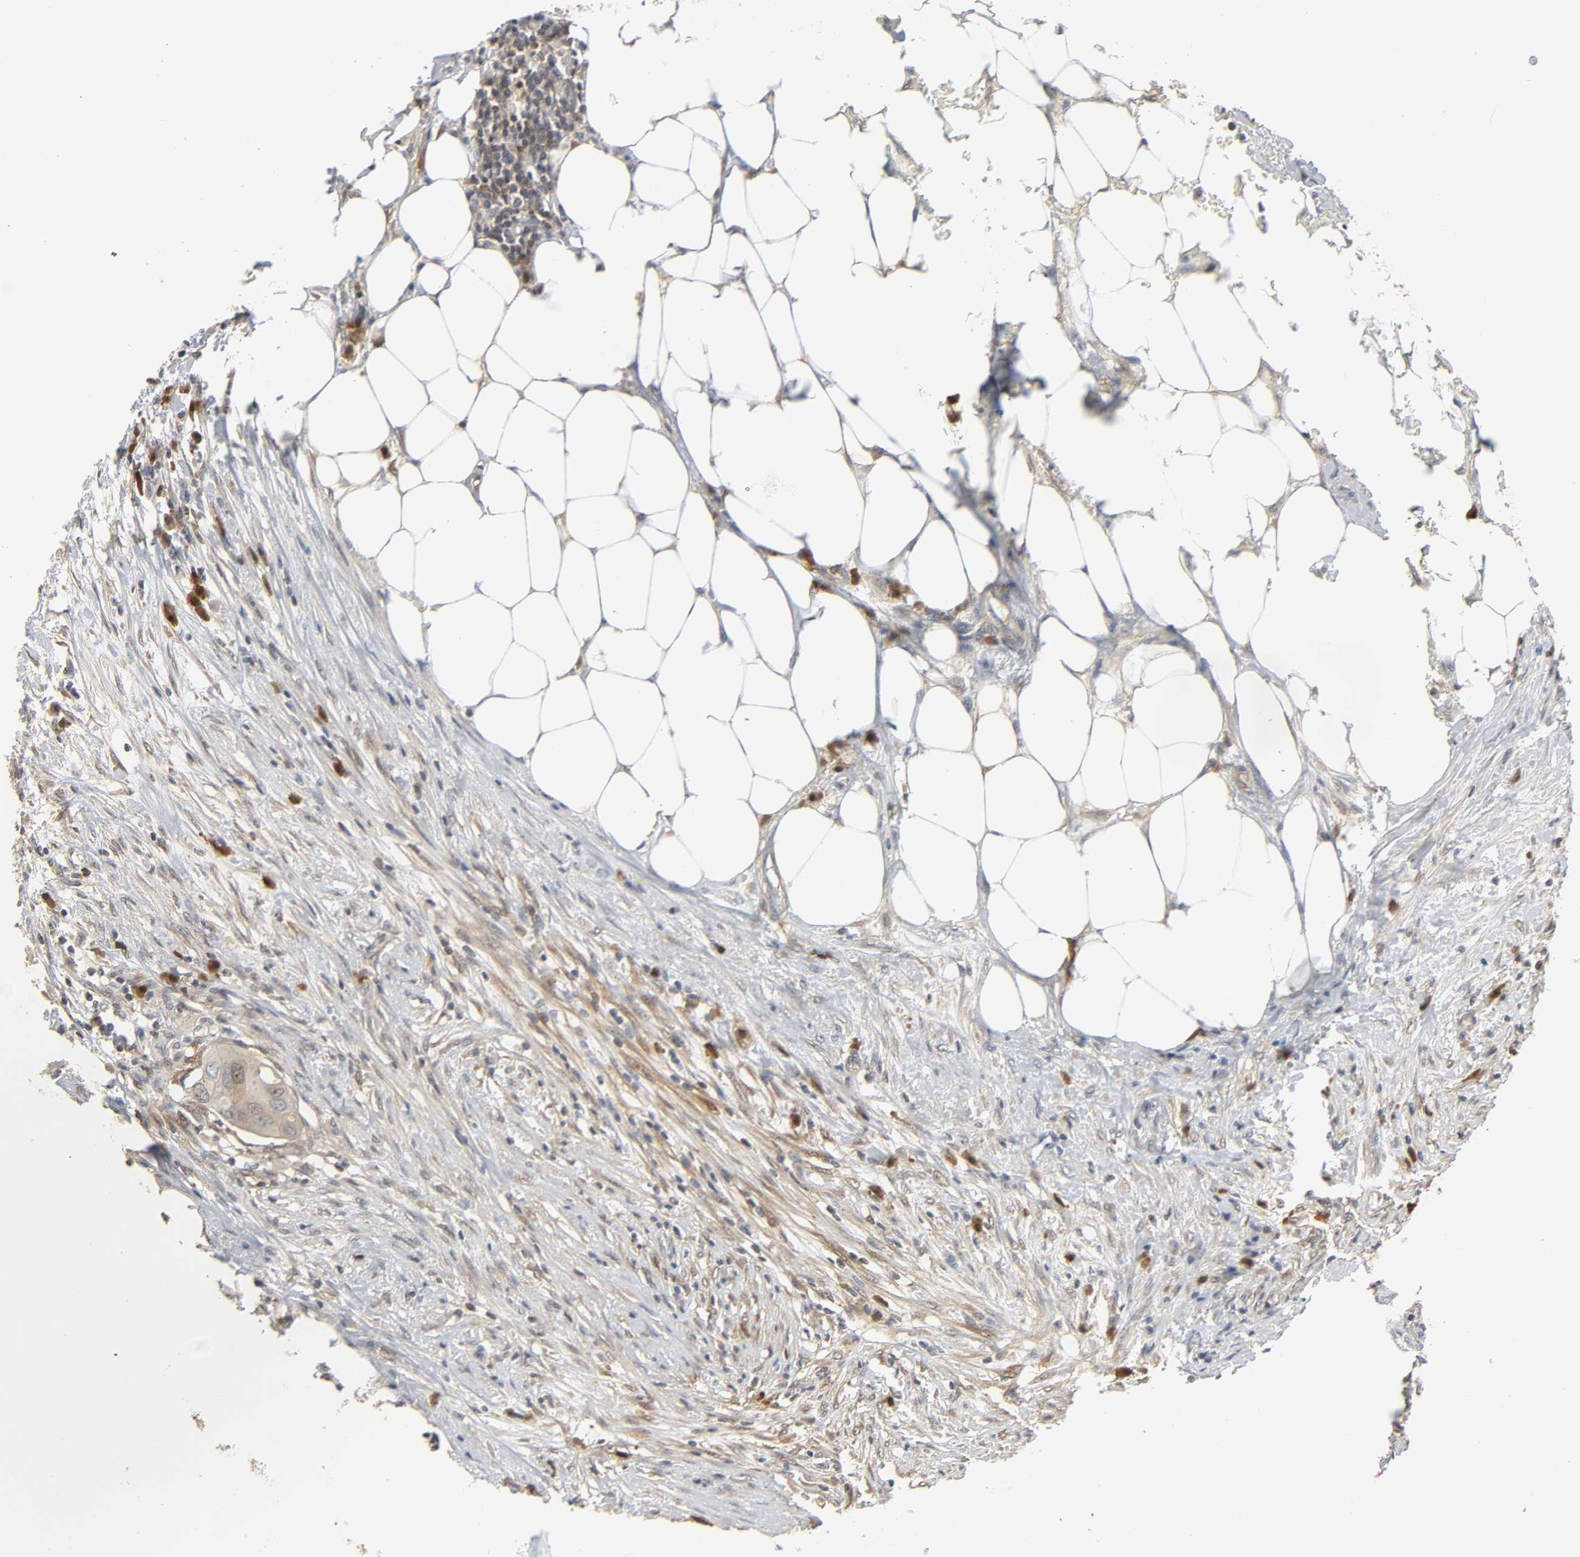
{"staining": {"intensity": "weak", "quantity": ">75%", "location": "cytoplasmic/membranous"}, "tissue": "colorectal cancer", "cell_type": "Tumor cells", "image_type": "cancer", "snomed": [{"axis": "morphology", "description": "Adenocarcinoma, NOS"}, {"axis": "topography", "description": "Colon"}], "caption": "This histopathology image shows immunohistochemistry staining of colorectal adenocarcinoma, with low weak cytoplasmic/membranous expression in about >75% of tumor cells.", "gene": "MIF", "patient": {"sex": "male", "age": 71}}